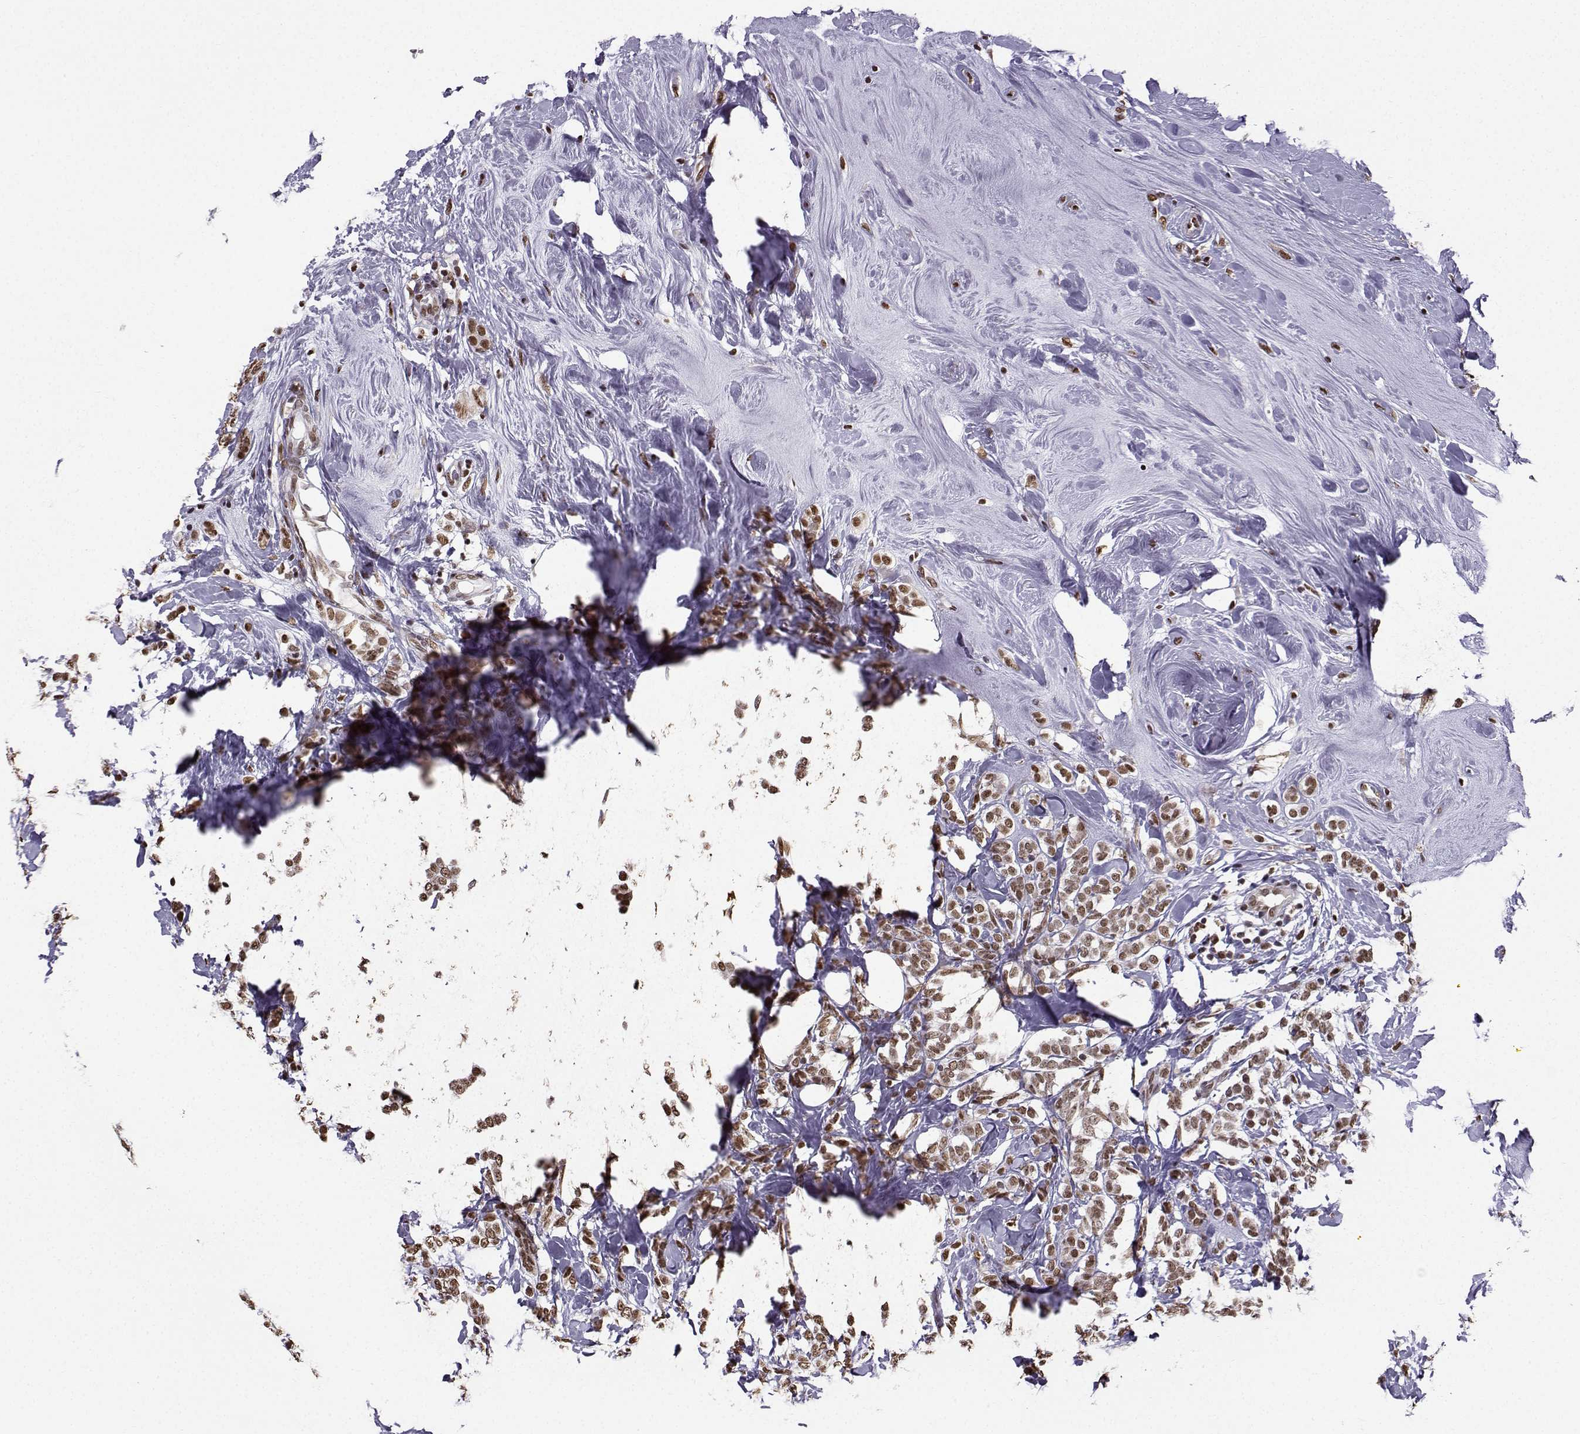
{"staining": {"intensity": "moderate", "quantity": ">75%", "location": "nuclear"}, "tissue": "breast cancer", "cell_type": "Tumor cells", "image_type": "cancer", "snomed": [{"axis": "morphology", "description": "Lobular carcinoma"}, {"axis": "topography", "description": "Breast"}], "caption": "Immunohistochemical staining of human breast cancer (lobular carcinoma) demonstrates medium levels of moderate nuclear expression in about >75% of tumor cells.", "gene": "EZH1", "patient": {"sex": "female", "age": 49}}